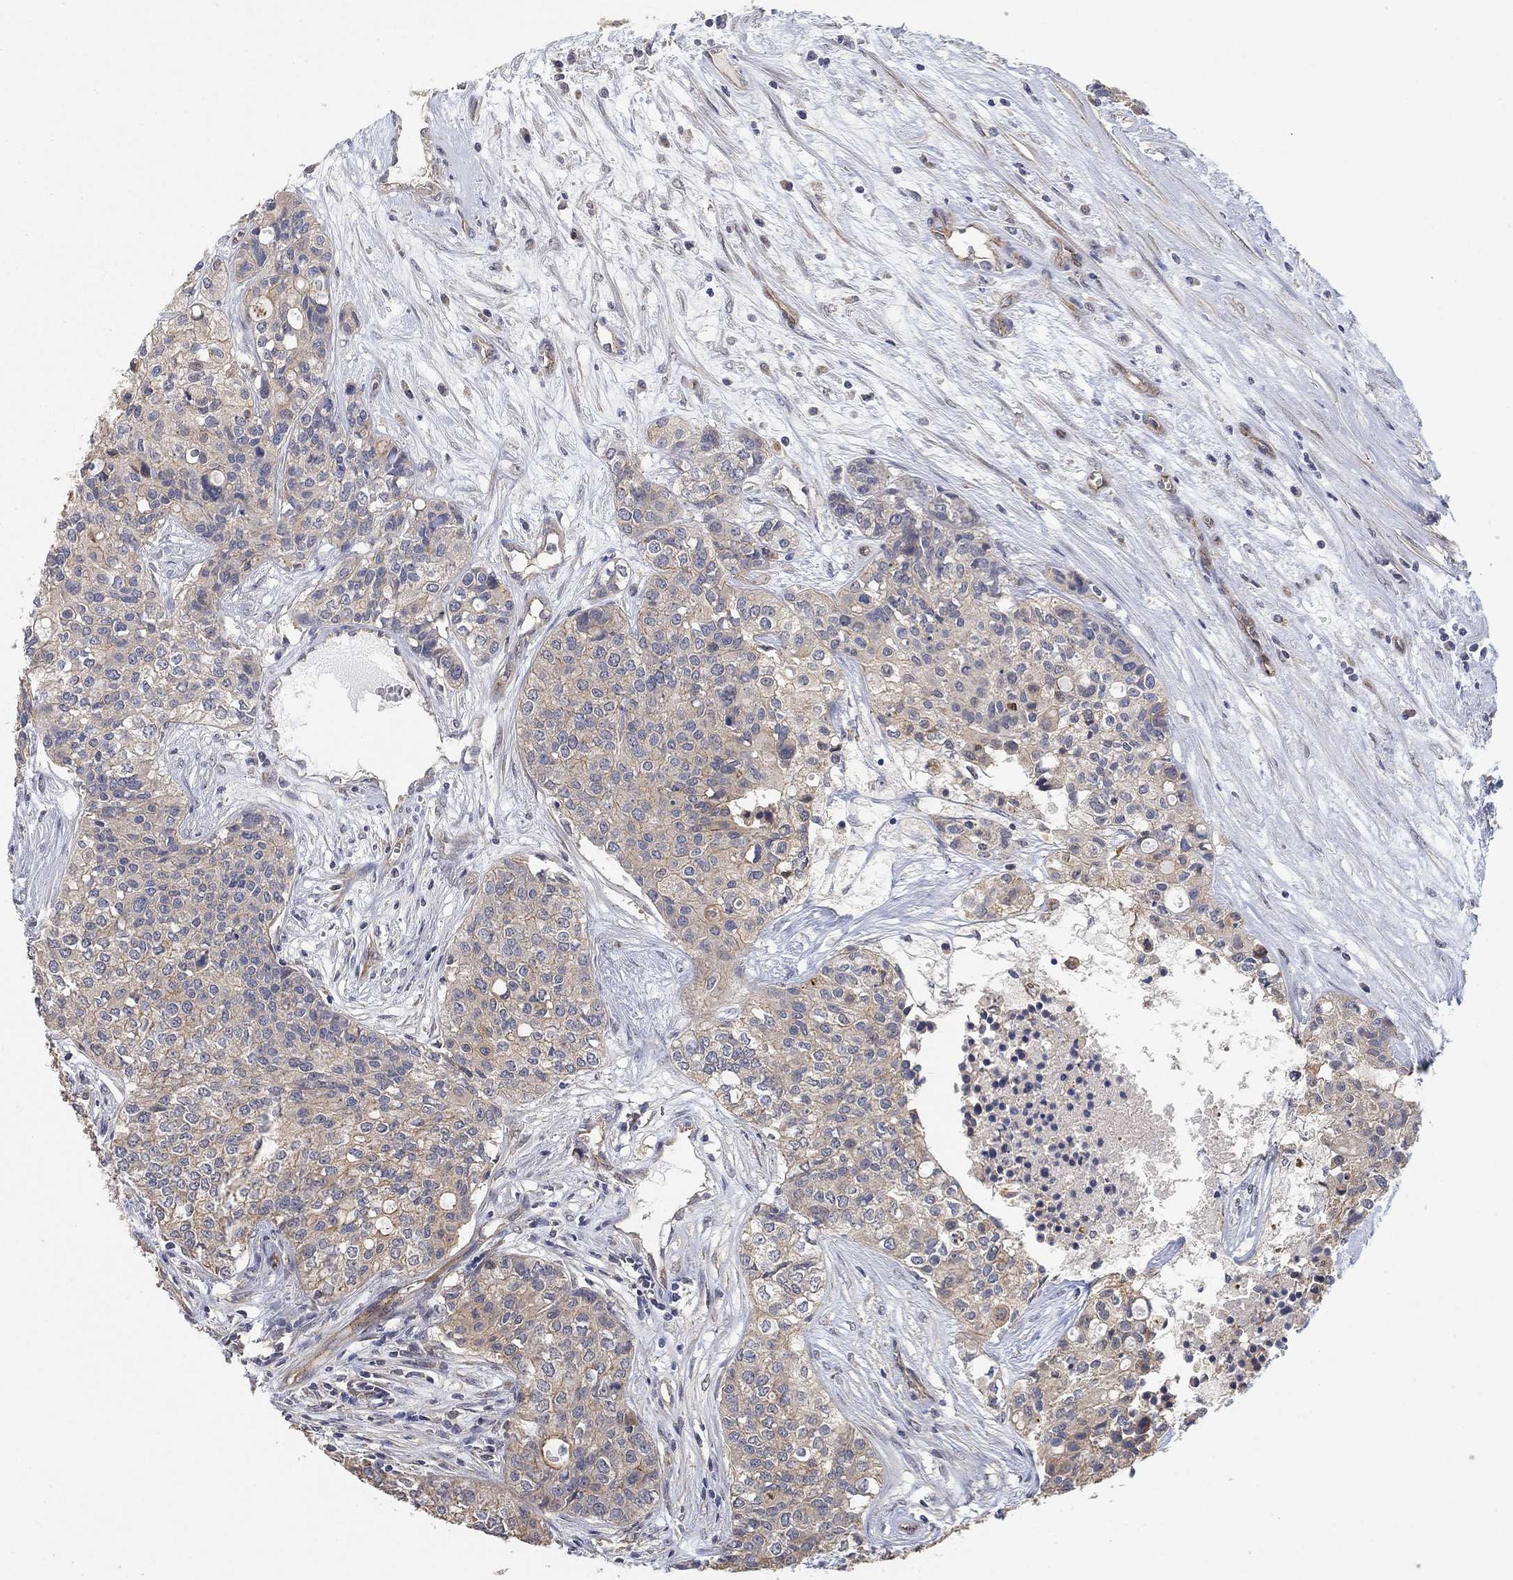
{"staining": {"intensity": "weak", "quantity": "<25%", "location": "cytoplasmic/membranous"}, "tissue": "carcinoid", "cell_type": "Tumor cells", "image_type": "cancer", "snomed": [{"axis": "morphology", "description": "Carcinoid, malignant, NOS"}, {"axis": "topography", "description": "Colon"}], "caption": "High magnification brightfield microscopy of carcinoid stained with DAB (3,3'-diaminobenzidine) (brown) and counterstained with hematoxylin (blue): tumor cells show no significant staining.", "gene": "MCUR1", "patient": {"sex": "male", "age": 81}}